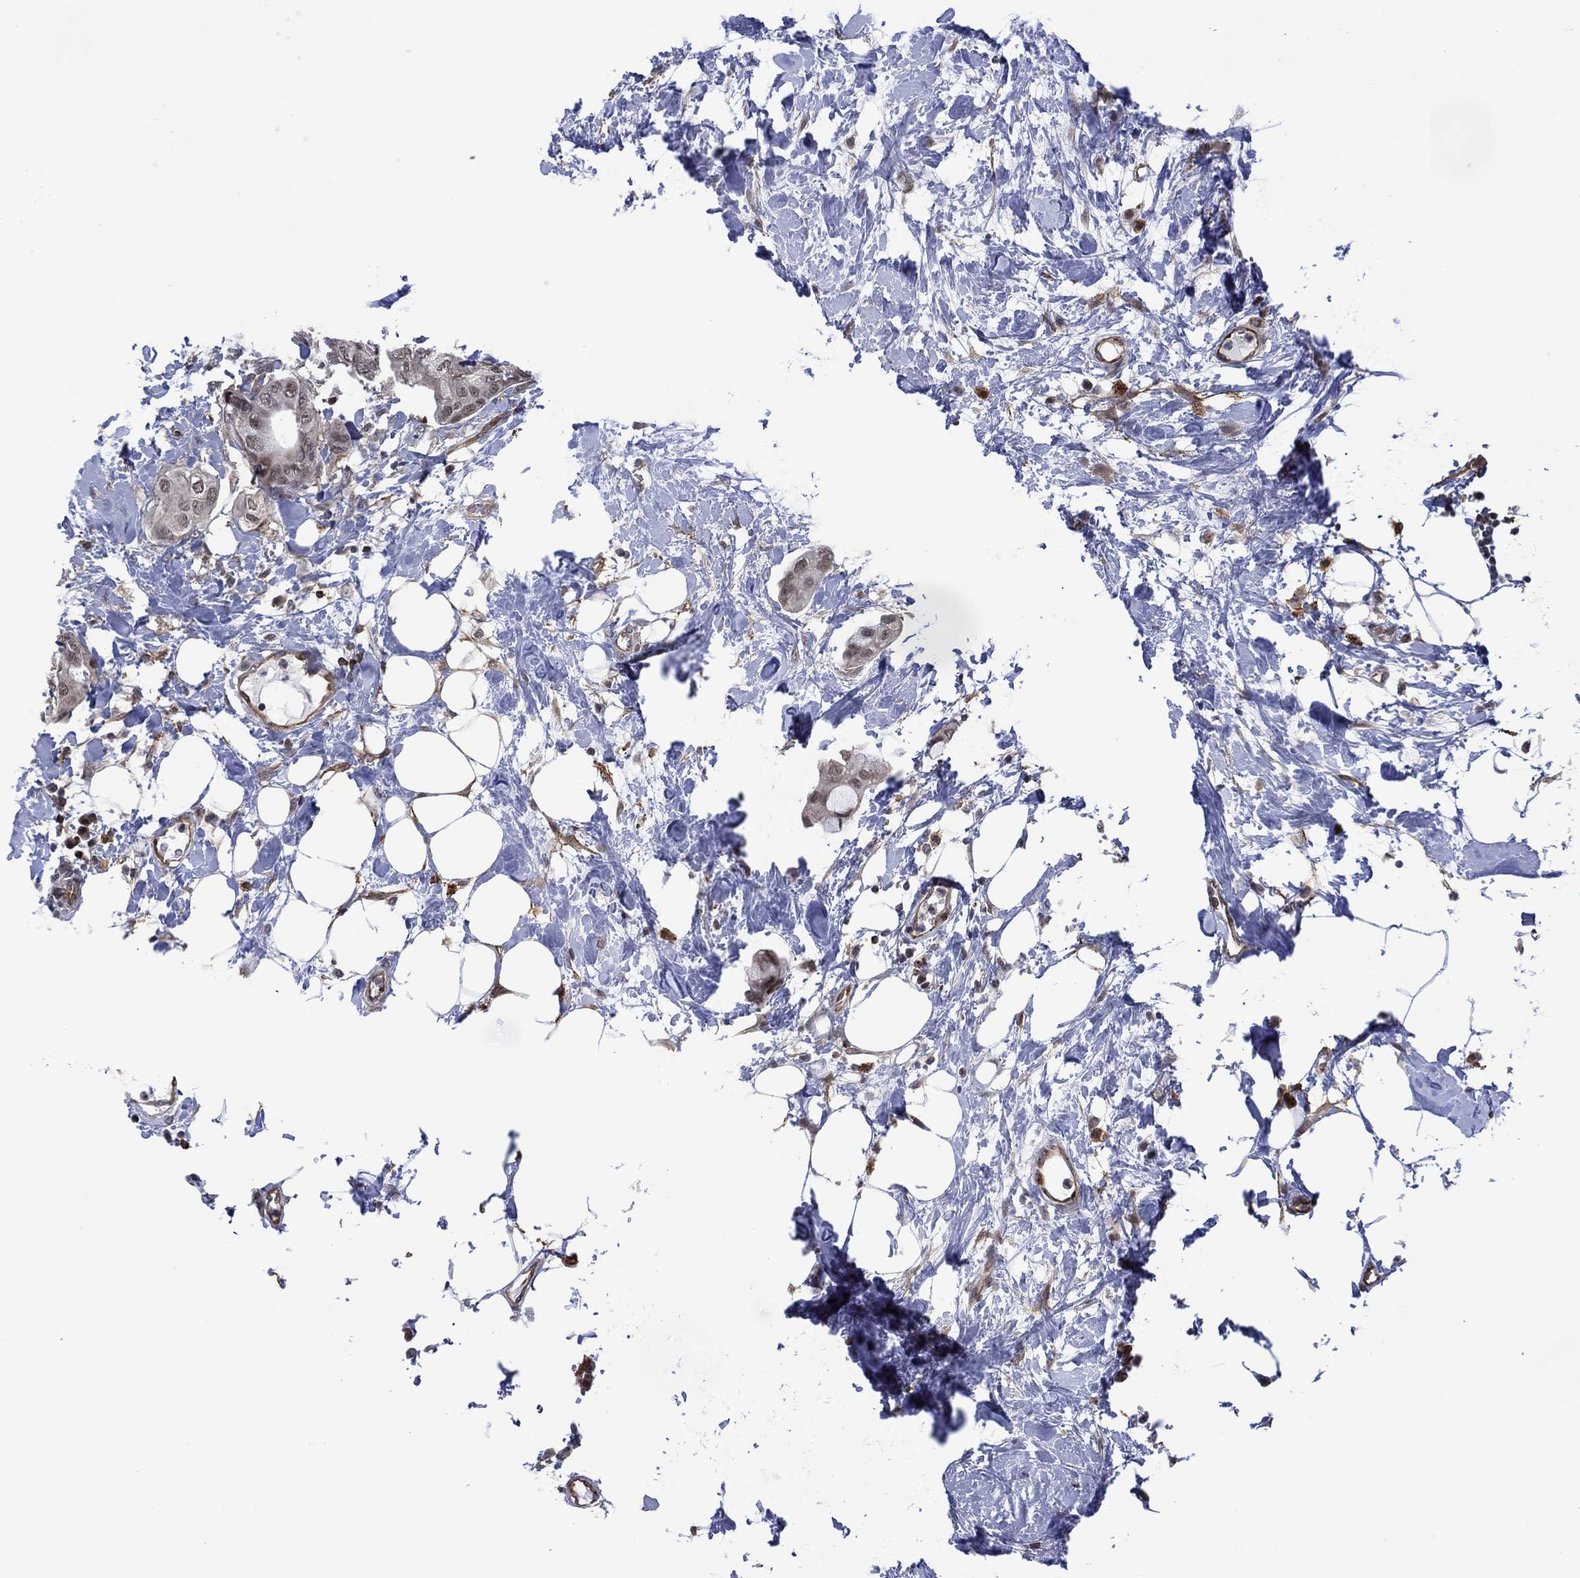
{"staining": {"intensity": "weak", "quantity": "<25%", "location": "nuclear"}, "tissue": "breast cancer", "cell_type": "Tumor cells", "image_type": "cancer", "snomed": [{"axis": "morphology", "description": "Normal tissue, NOS"}, {"axis": "morphology", "description": "Duct carcinoma"}, {"axis": "topography", "description": "Breast"}], "caption": "IHC micrograph of neoplastic tissue: human breast cancer (invasive ductal carcinoma) stained with DAB demonstrates no significant protein positivity in tumor cells. Nuclei are stained in blue.", "gene": "DPP4", "patient": {"sex": "female", "age": 40}}